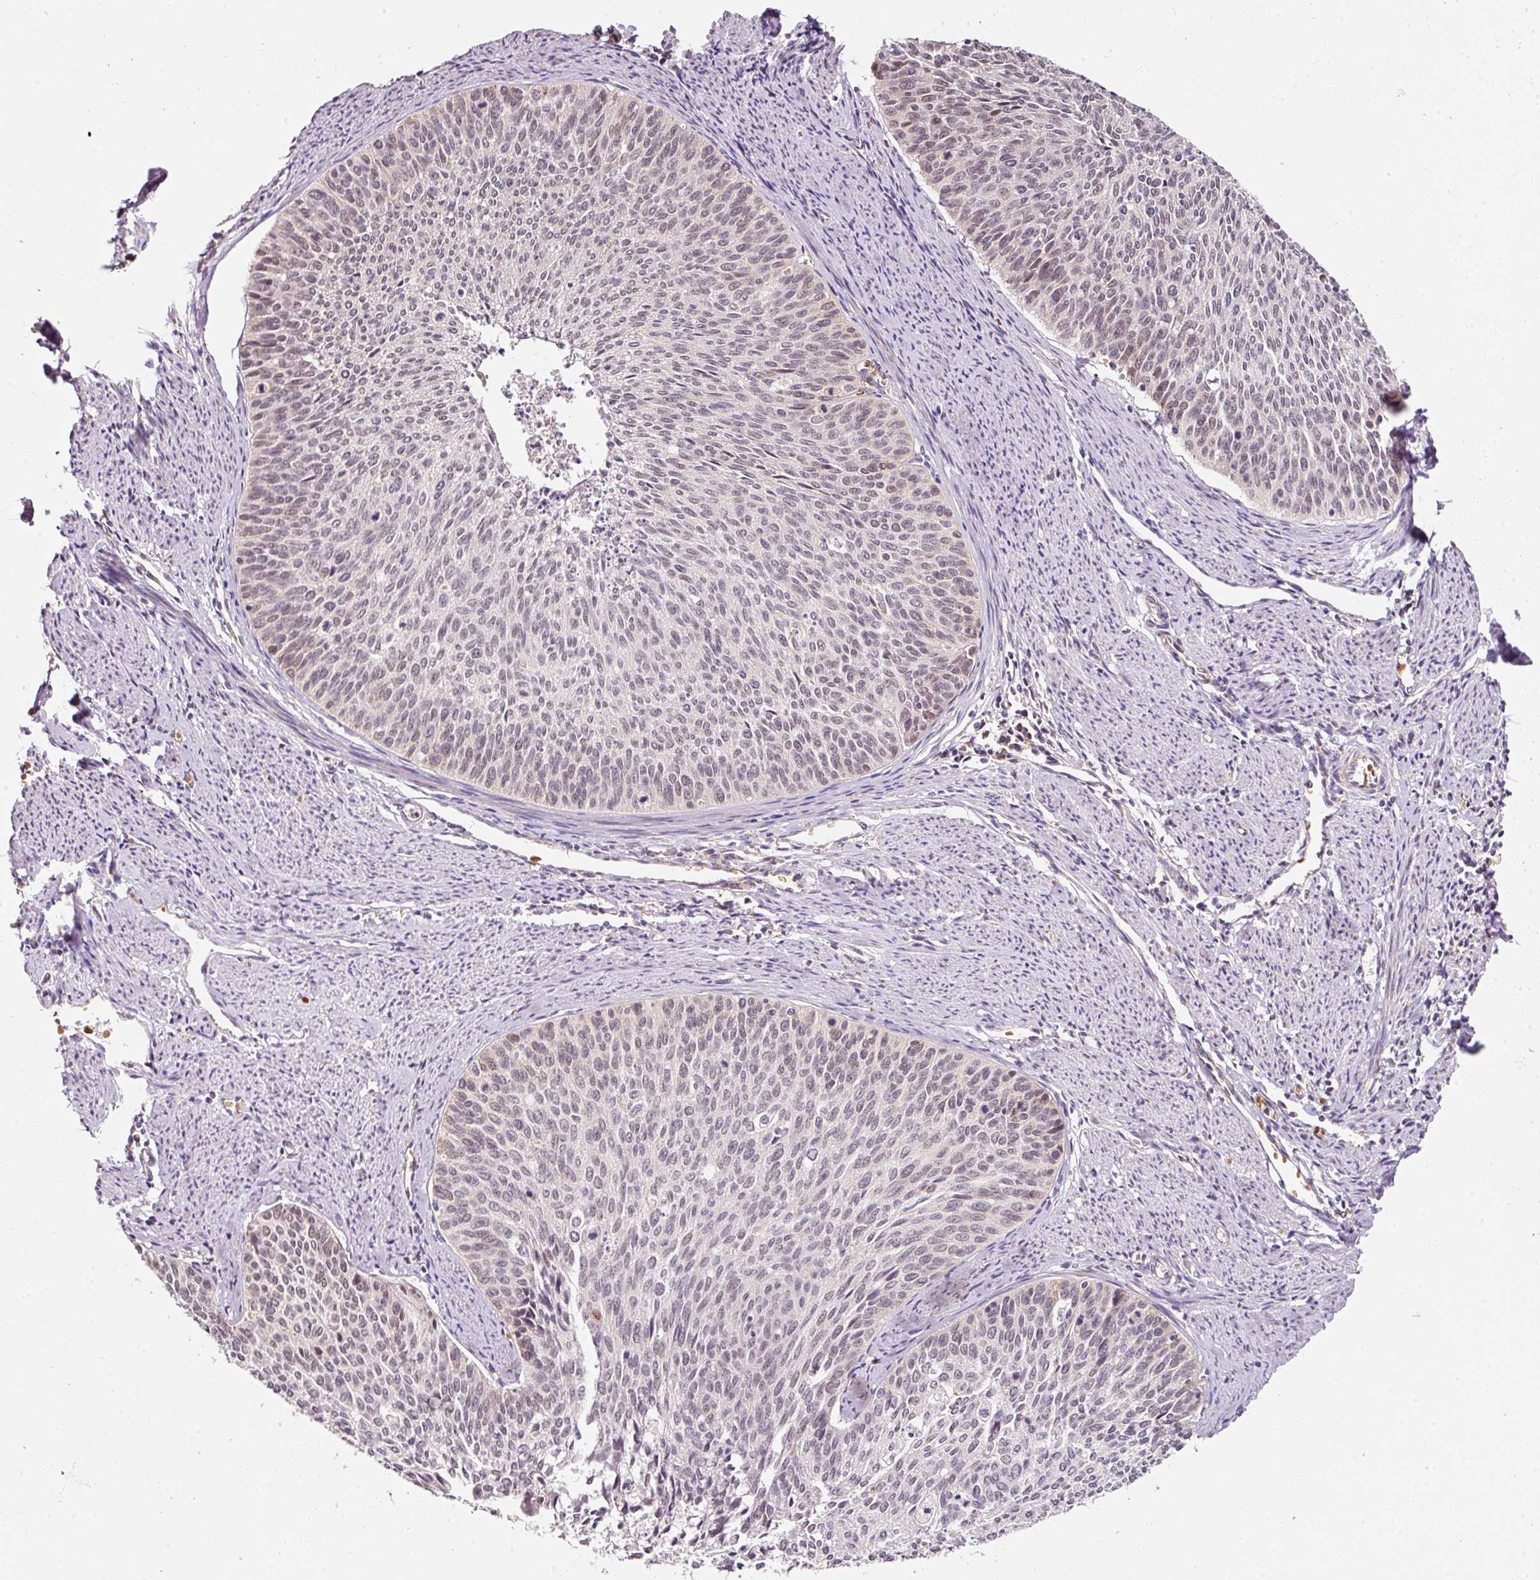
{"staining": {"intensity": "weak", "quantity": "<25%", "location": "nuclear"}, "tissue": "cervical cancer", "cell_type": "Tumor cells", "image_type": "cancer", "snomed": [{"axis": "morphology", "description": "Squamous cell carcinoma, NOS"}, {"axis": "topography", "description": "Cervix"}], "caption": "This is an immunohistochemistry image of cervical cancer. There is no positivity in tumor cells.", "gene": "ZNF460", "patient": {"sex": "female", "age": 55}}